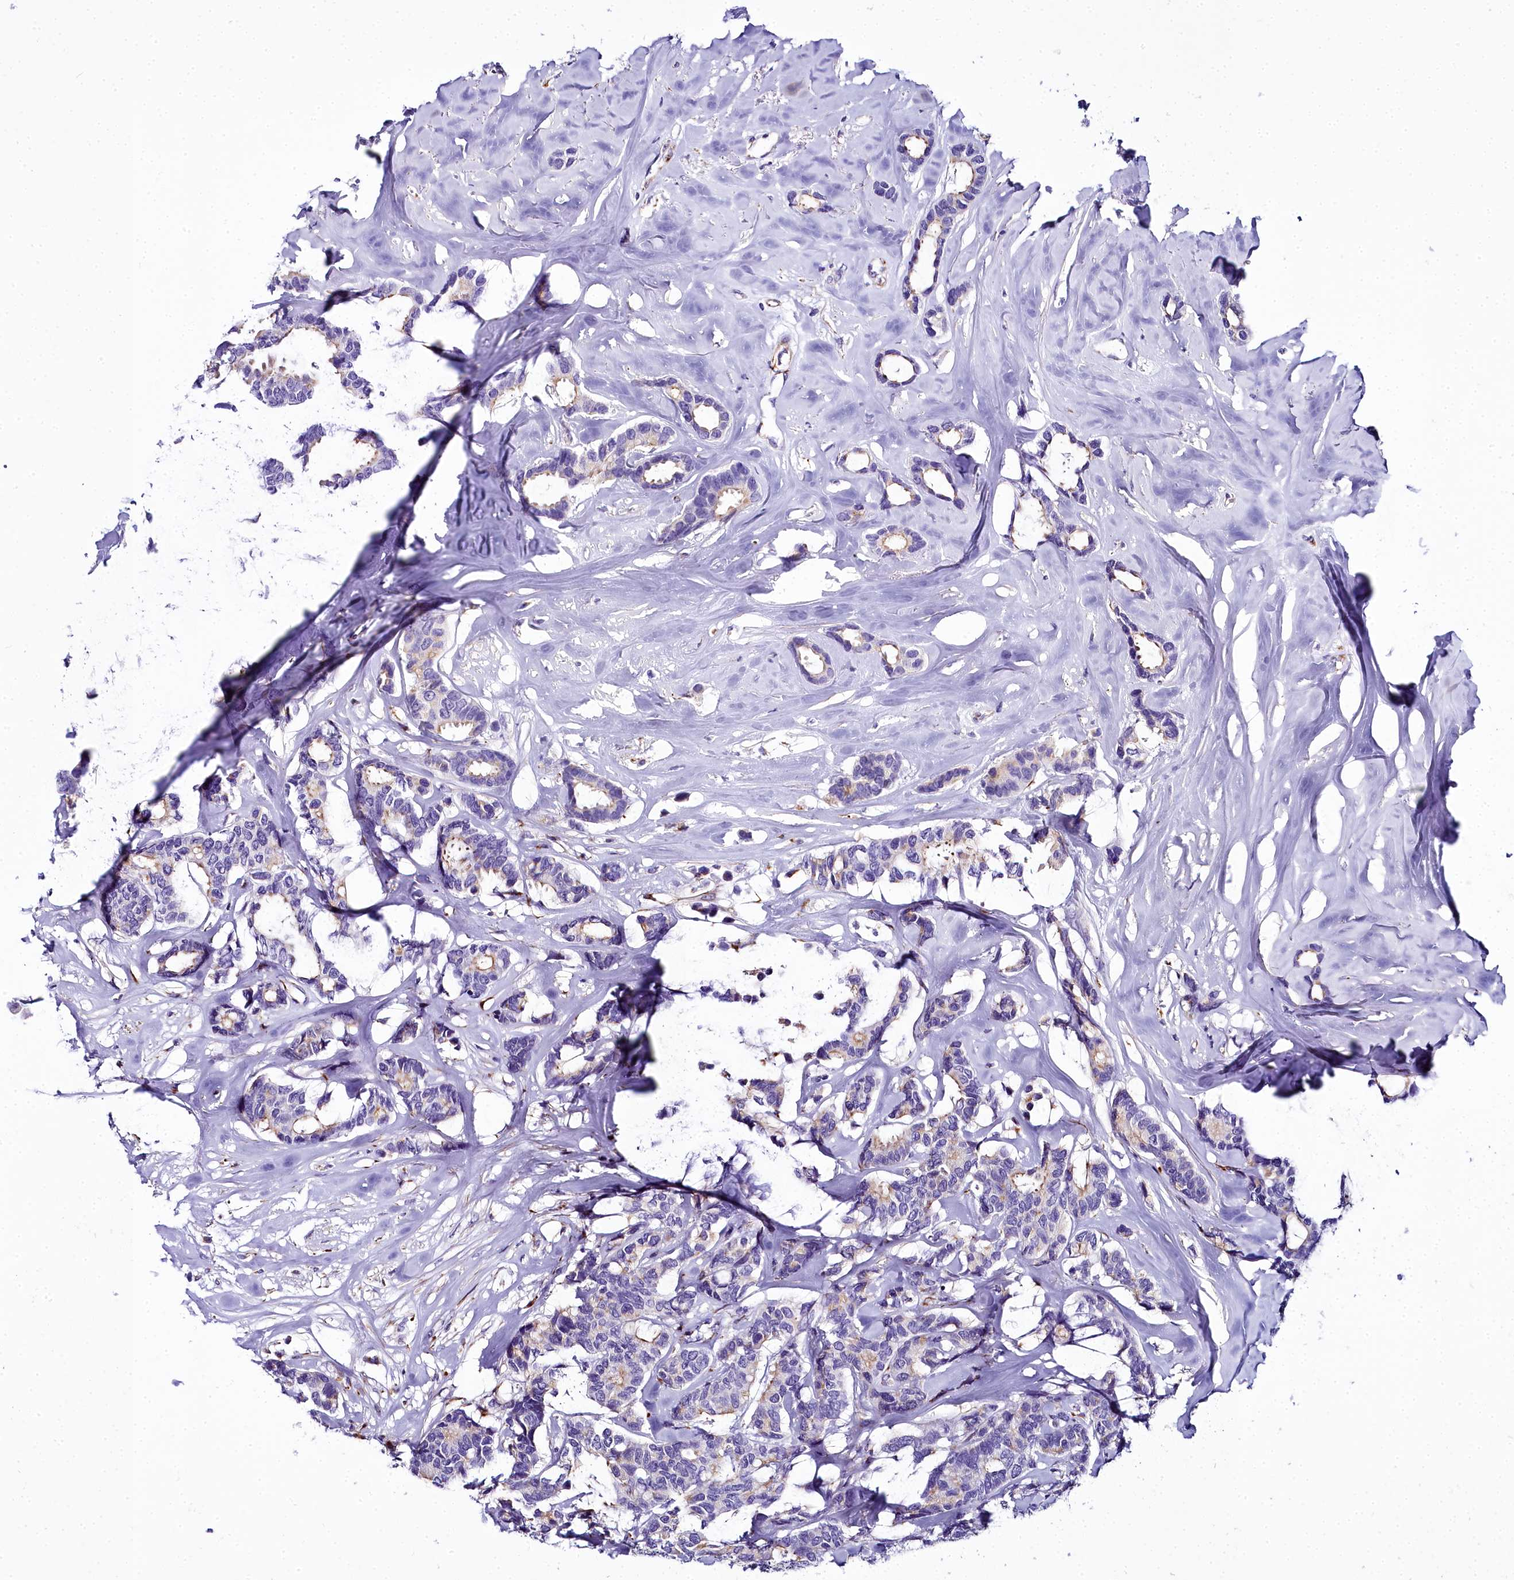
{"staining": {"intensity": "negative", "quantity": "none", "location": "none"}, "tissue": "breast cancer", "cell_type": "Tumor cells", "image_type": "cancer", "snomed": [{"axis": "morphology", "description": "Duct carcinoma"}, {"axis": "topography", "description": "Breast"}], "caption": "Tumor cells are negative for protein expression in human intraductal carcinoma (breast).", "gene": "TIMM22", "patient": {"sex": "female", "age": 87}}